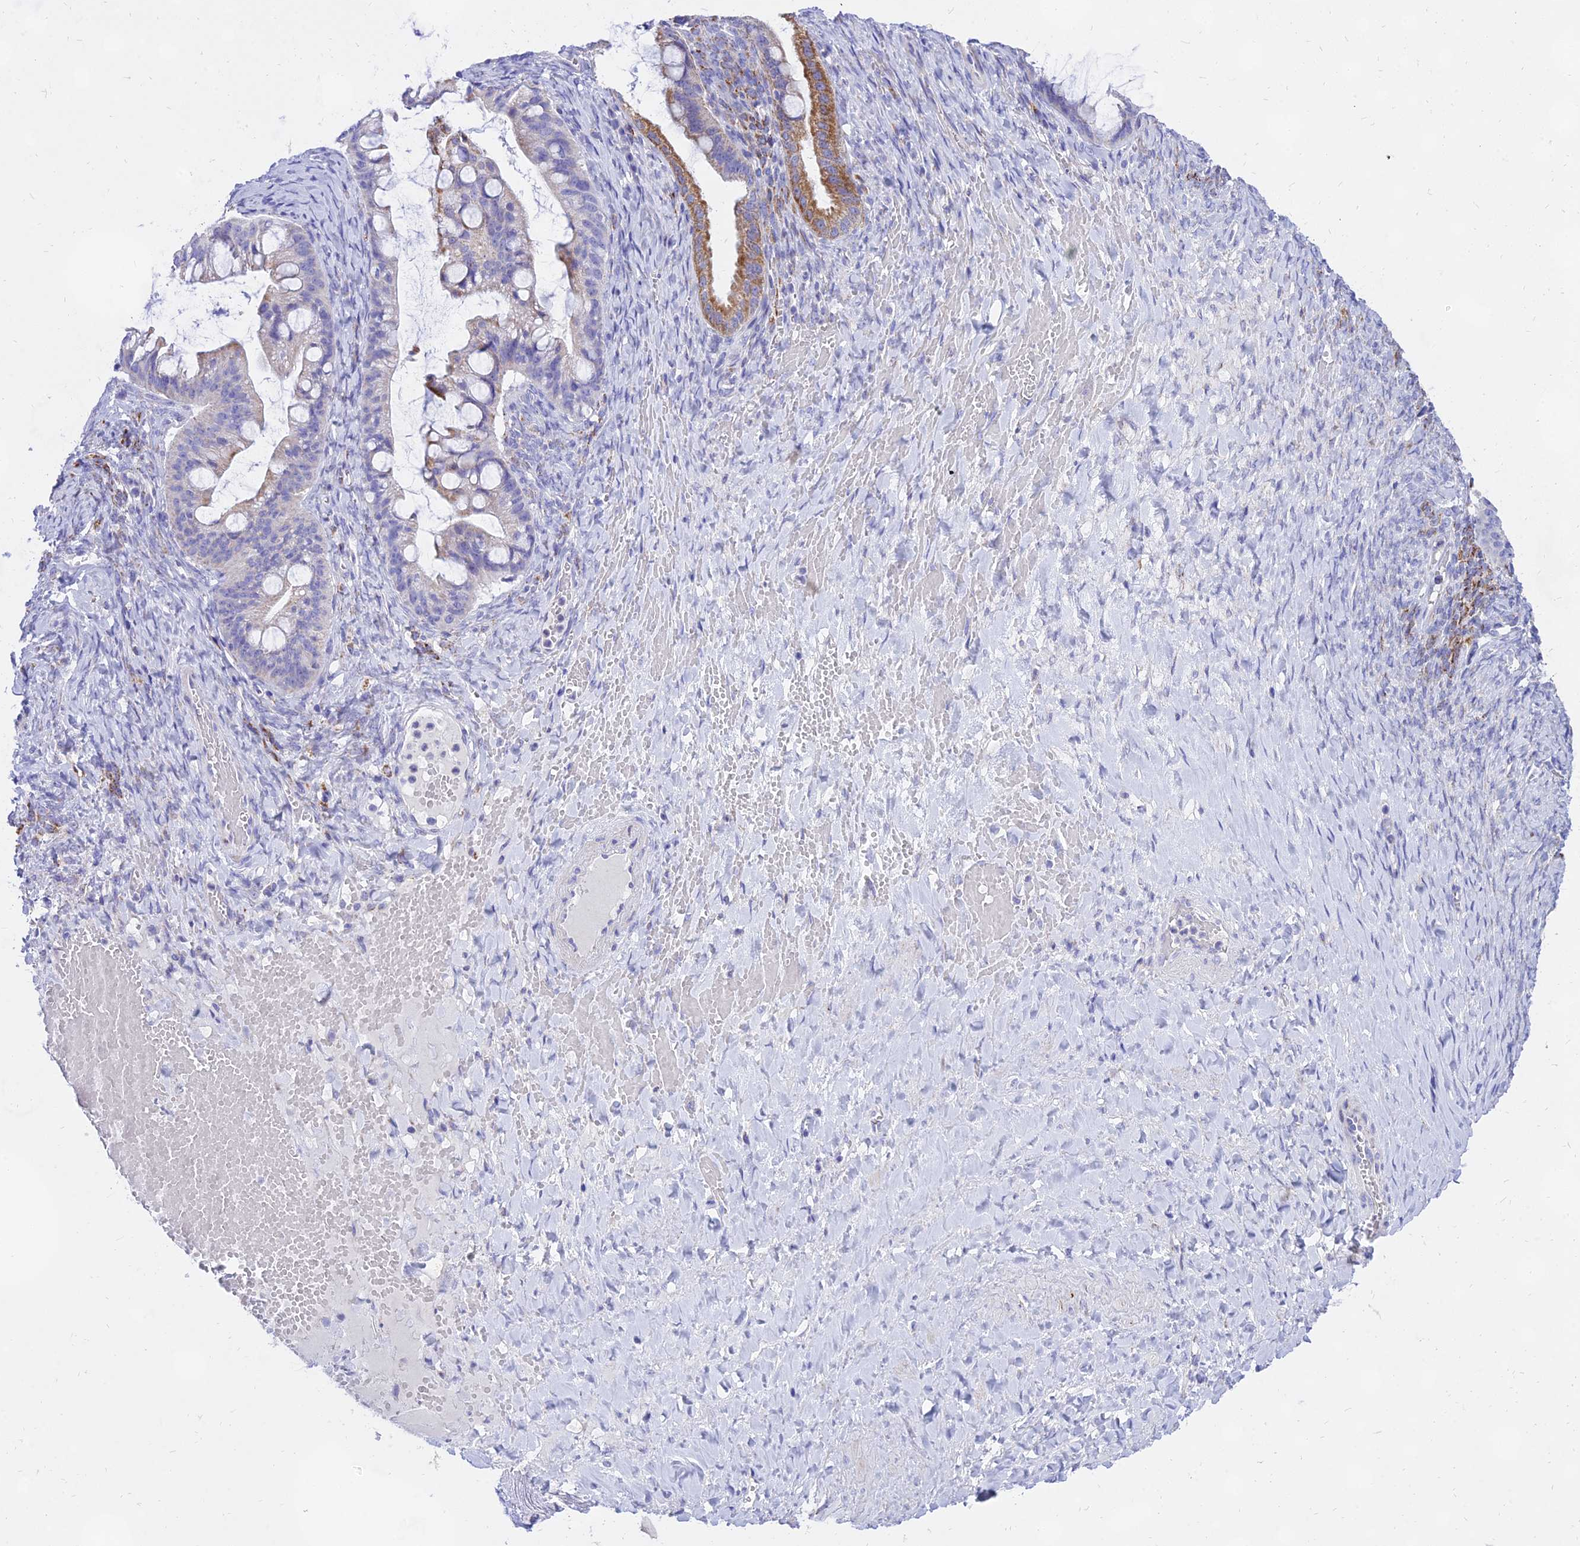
{"staining": {"intensity": "moderate", "quantity": "<25%", "location": "cytoplasmic/membranous"}, "tissue": "ovarian cancer", "cell_type": "Tumor cells", "image_type": "cancer", "snomed": [{"axis": "morphology", "description": "Cystadenocarcinoma, mucinous, NOS"}, {"axis": "topography", "description": "Ovary"}], "caption": "Immunohistochemistry (IHC) photomicrograph of human ovarian cancer stained for a protein (brown), which shows low levels of moderate cytoplasmic/membranous positivity in about <25% of tumor cells.", "gene": "PKN3", "patient": {"sex": "female", "age": 73}}